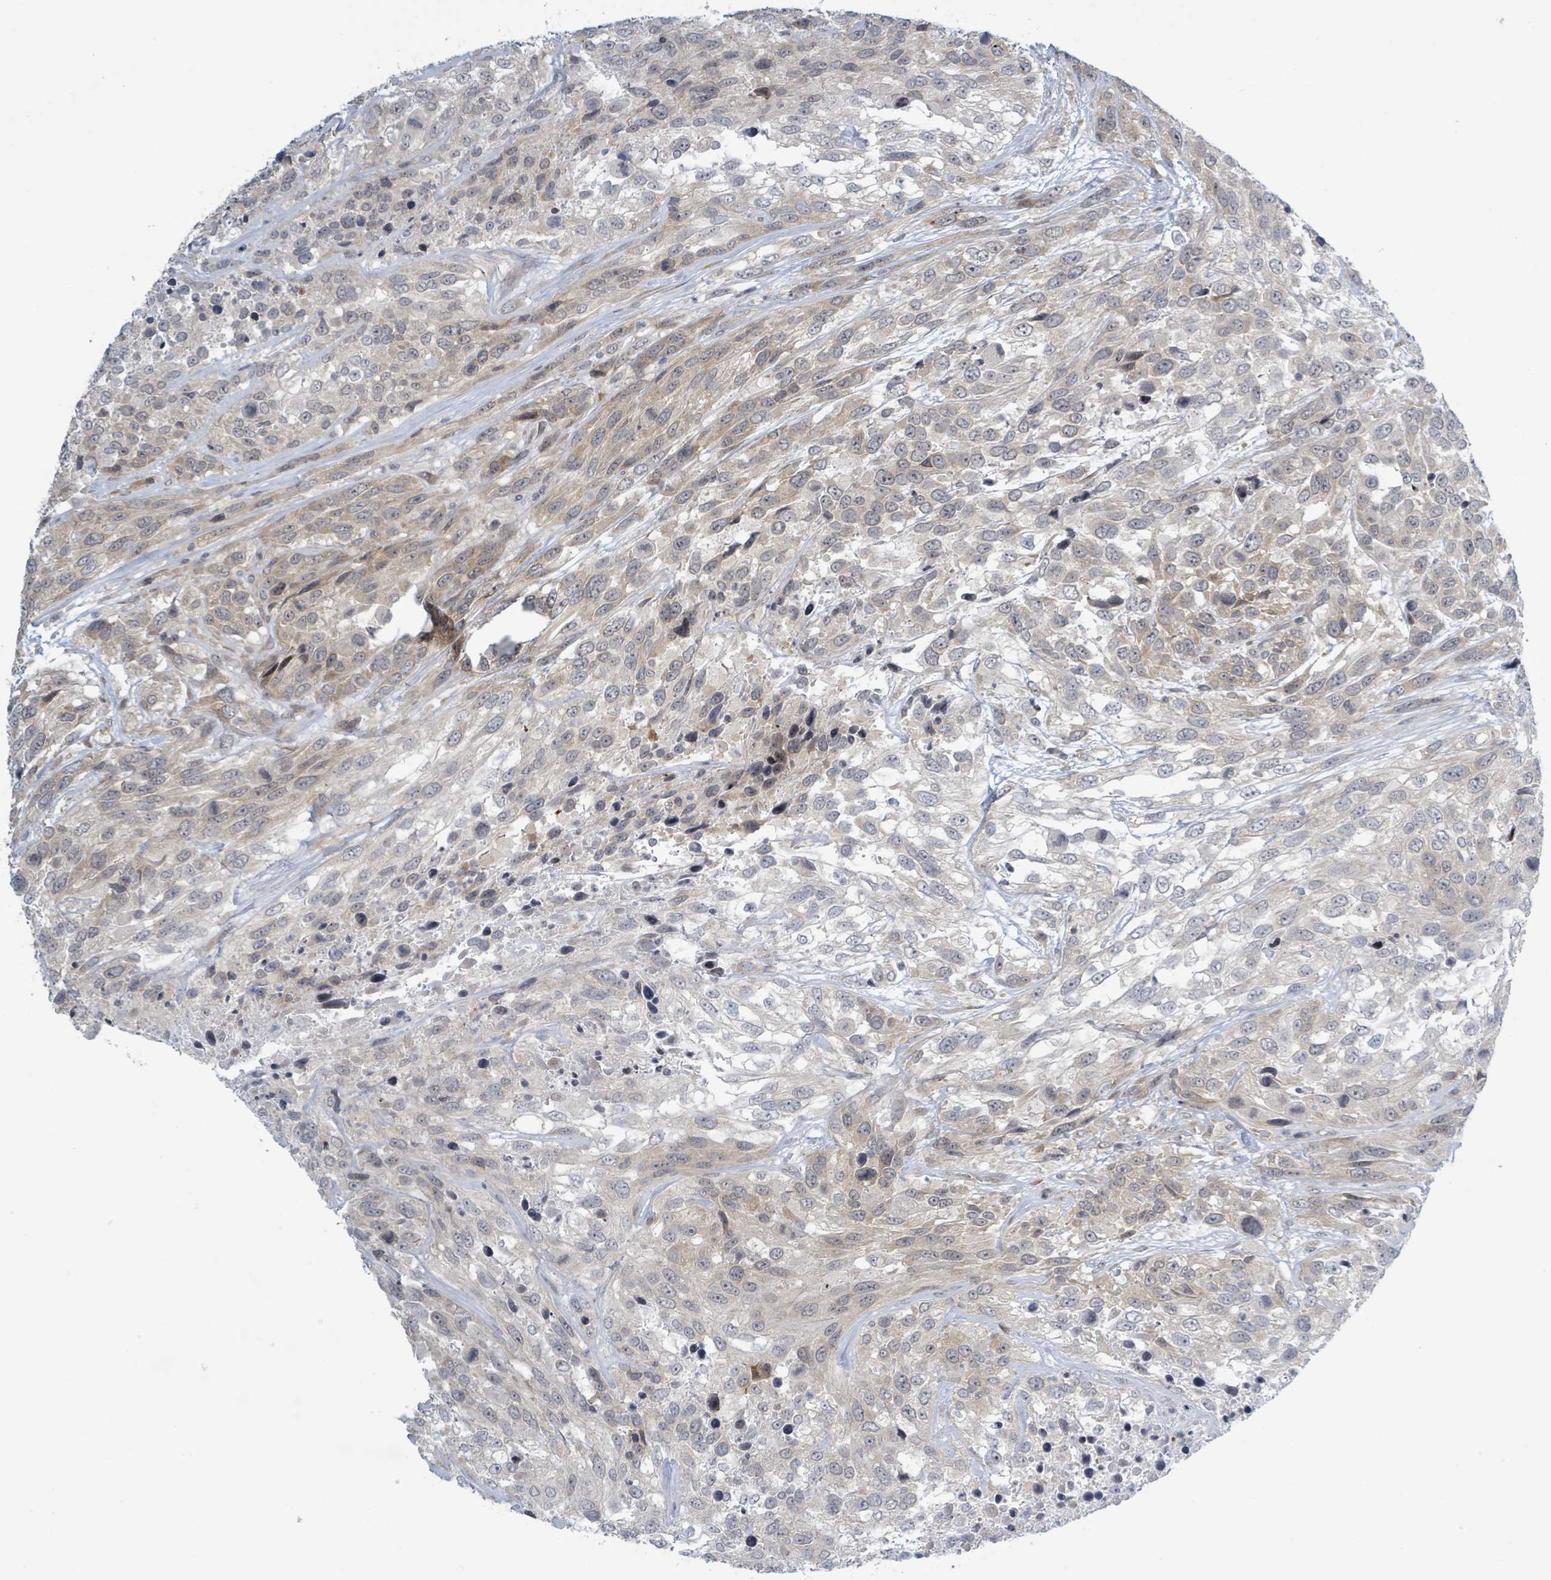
{"staining": {"intensity": "weak", "quantity": "25%-75%", "location": "cytoplasmic/membranous"}, "tissue": "urothelial cancer", "cell_type": "Tumor cells", "image_type": "cancer", "snomed": [{"axis": "morphology", "description": "Urothelial carcinoma, High grade"}, {"axis": "topography", "description": "Urinary bladder"}], "caption": "Immunohistochemistry (IHC) of human high-grade urothelial carcinoma displays low levels of weak cytoplasmic/membranous positivity in approximately 25%-75% of tumor cells.", "gene": "RPL32", "patient": {"sex": "female", "age": 70}}